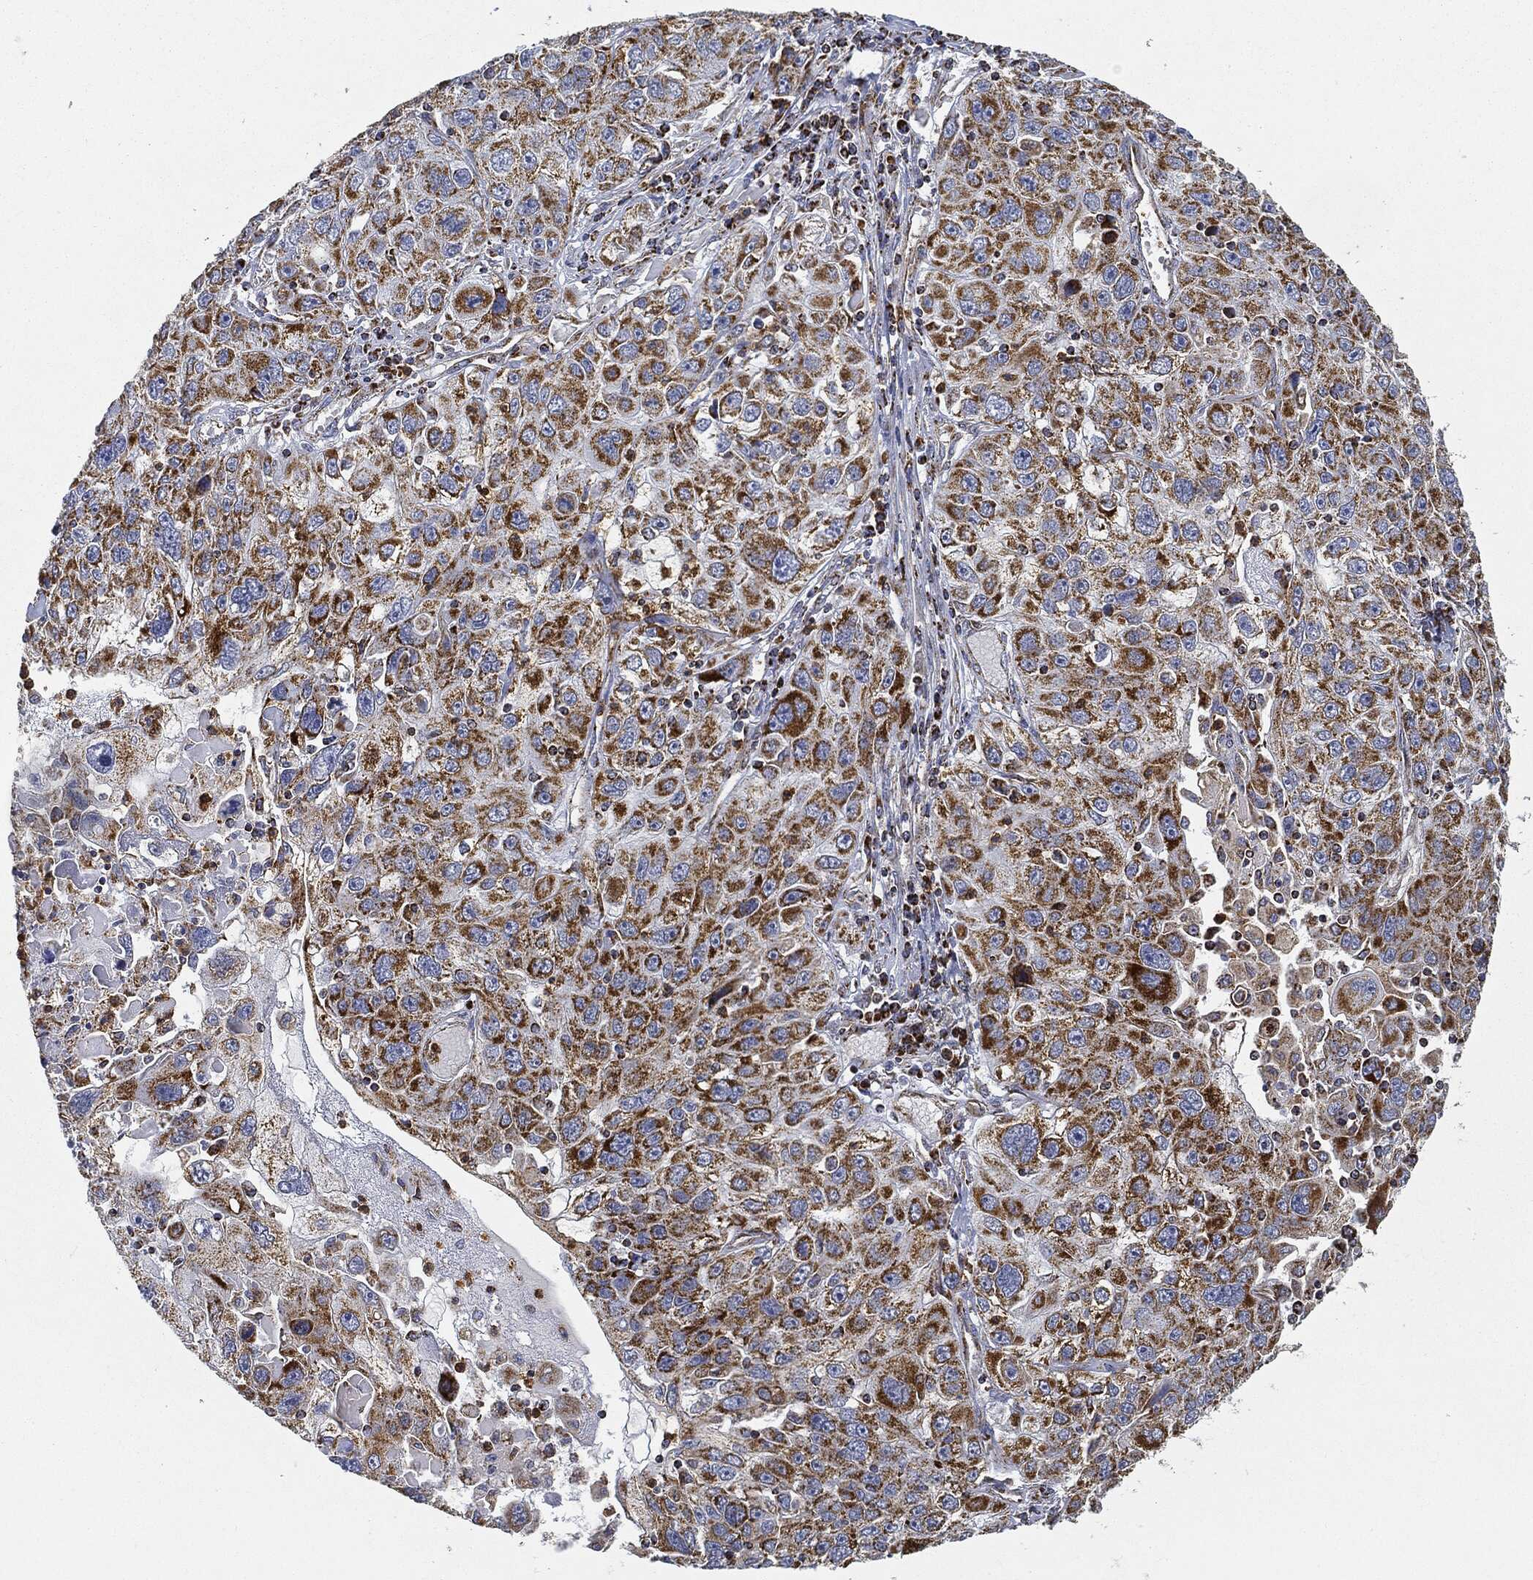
{"staining": {"intensity": "strong", "quantity": ">75%", "location": "cytoplasmic/membranous"}, "tissue": "stomach cancer", "cell_type": "Tumor cells", "image_type": "cancer", "snomed": [{"axis": "morphology", "description": "Adenocarcinoma, NOS"}, {"axis": "topography", "description": "Stomach"}], "caption": "This is an image of immunohistochemistry (IHC) staining of stomach cancer, which shows strong staining in the cytoplasmic/membranous of tumor cells.", "gene": "CAPN15", "patient": {"sex": "male", "age": 56}}